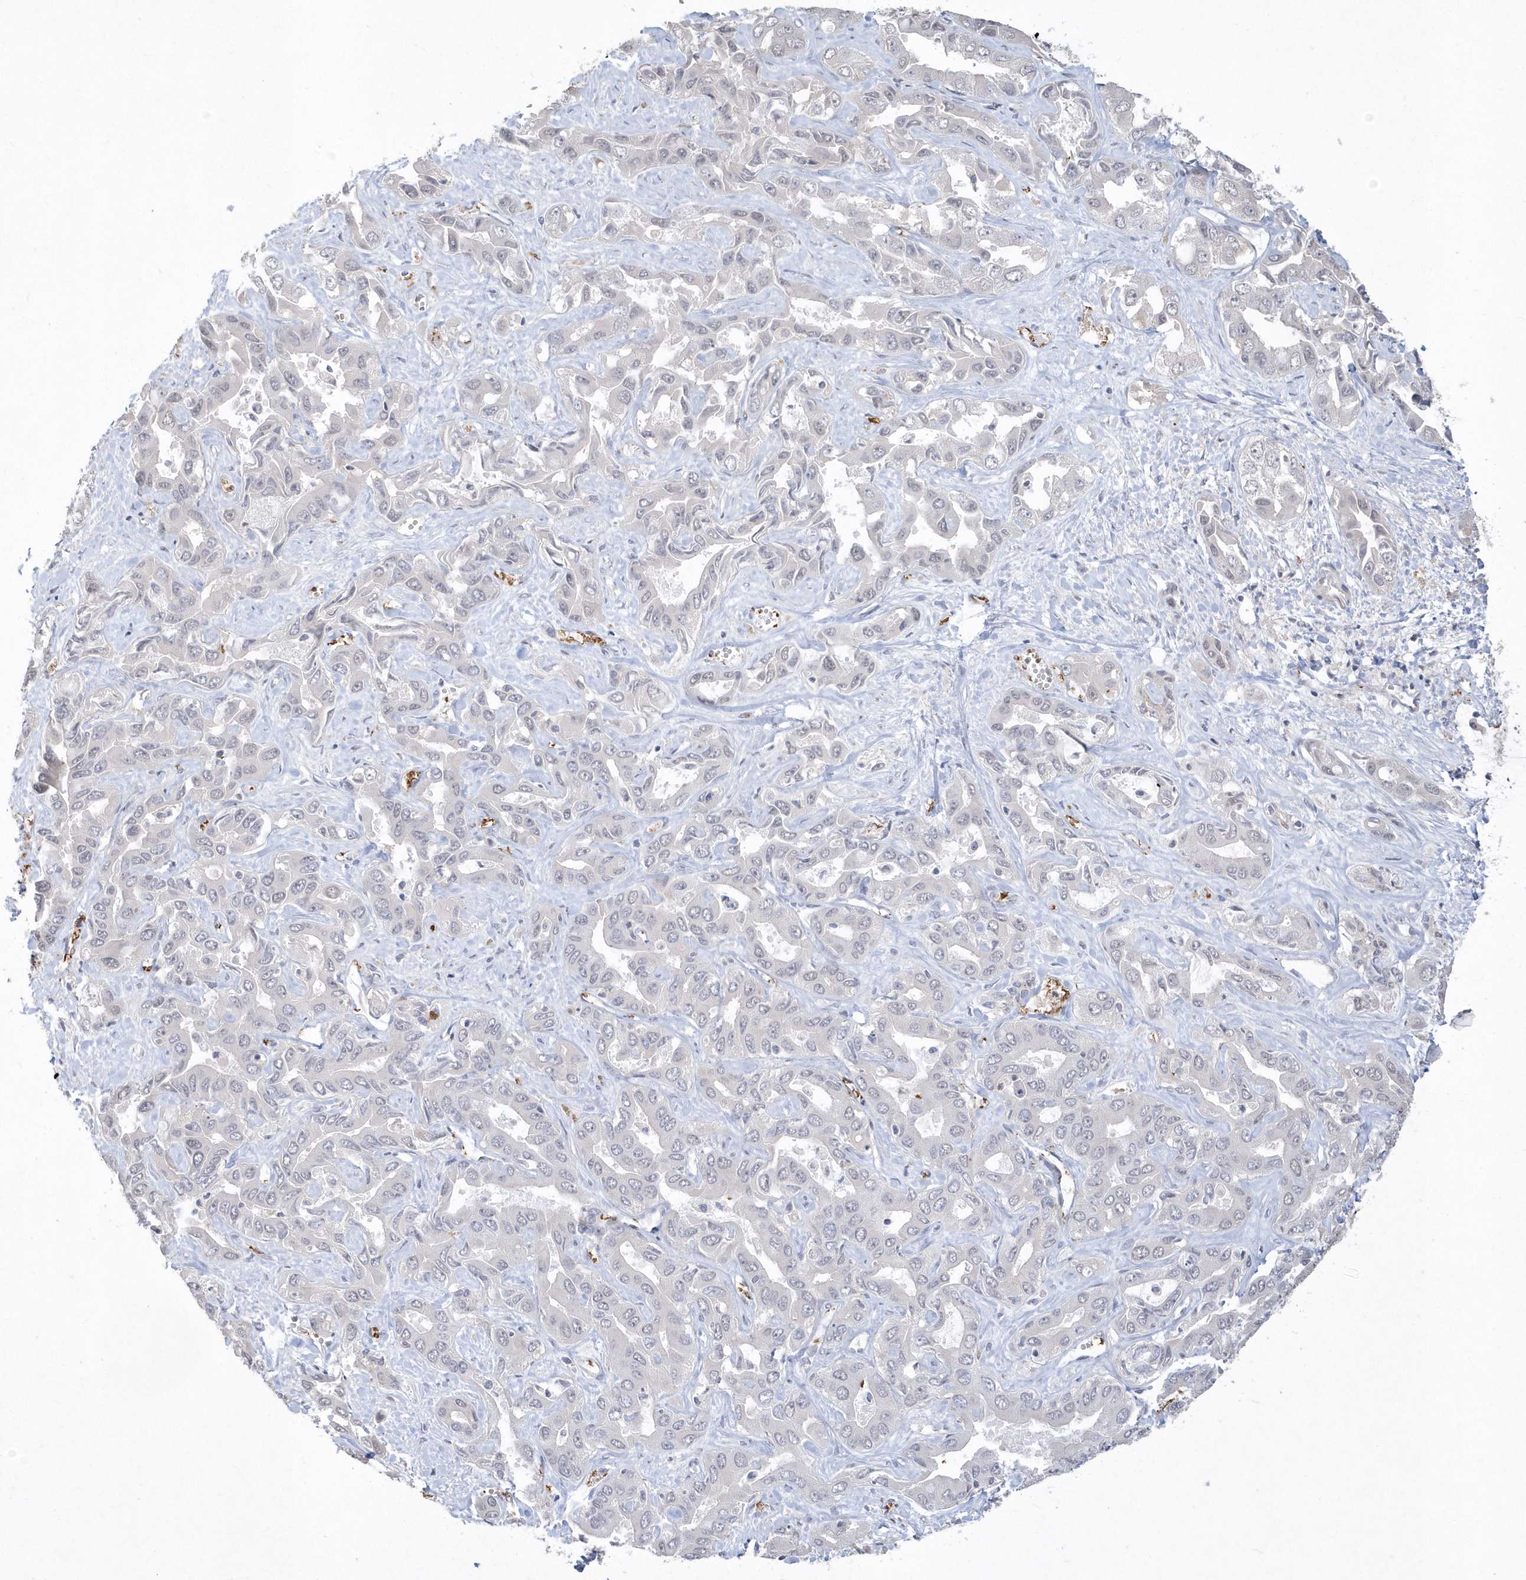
{"staining": {"intensity": "negative", "quantity": "none", "location": "none"}, "tissue": "liver cancer", "cell_type": "Tumor cells", "image_type": "cancer", "snomed": [{"axis": "morphology", "description": "Cholangiocarcinoma"}, {"axis": "topography", "description": "Liver"}], "caption": "Tumor cells are negative for brown protein staining in liver cholangiocarcinoma. (DAB immunohistochemistry with hematoxylin counter stain).", "gene": "TSPEAR", "patient": {"sex": "female", "age": 52}}